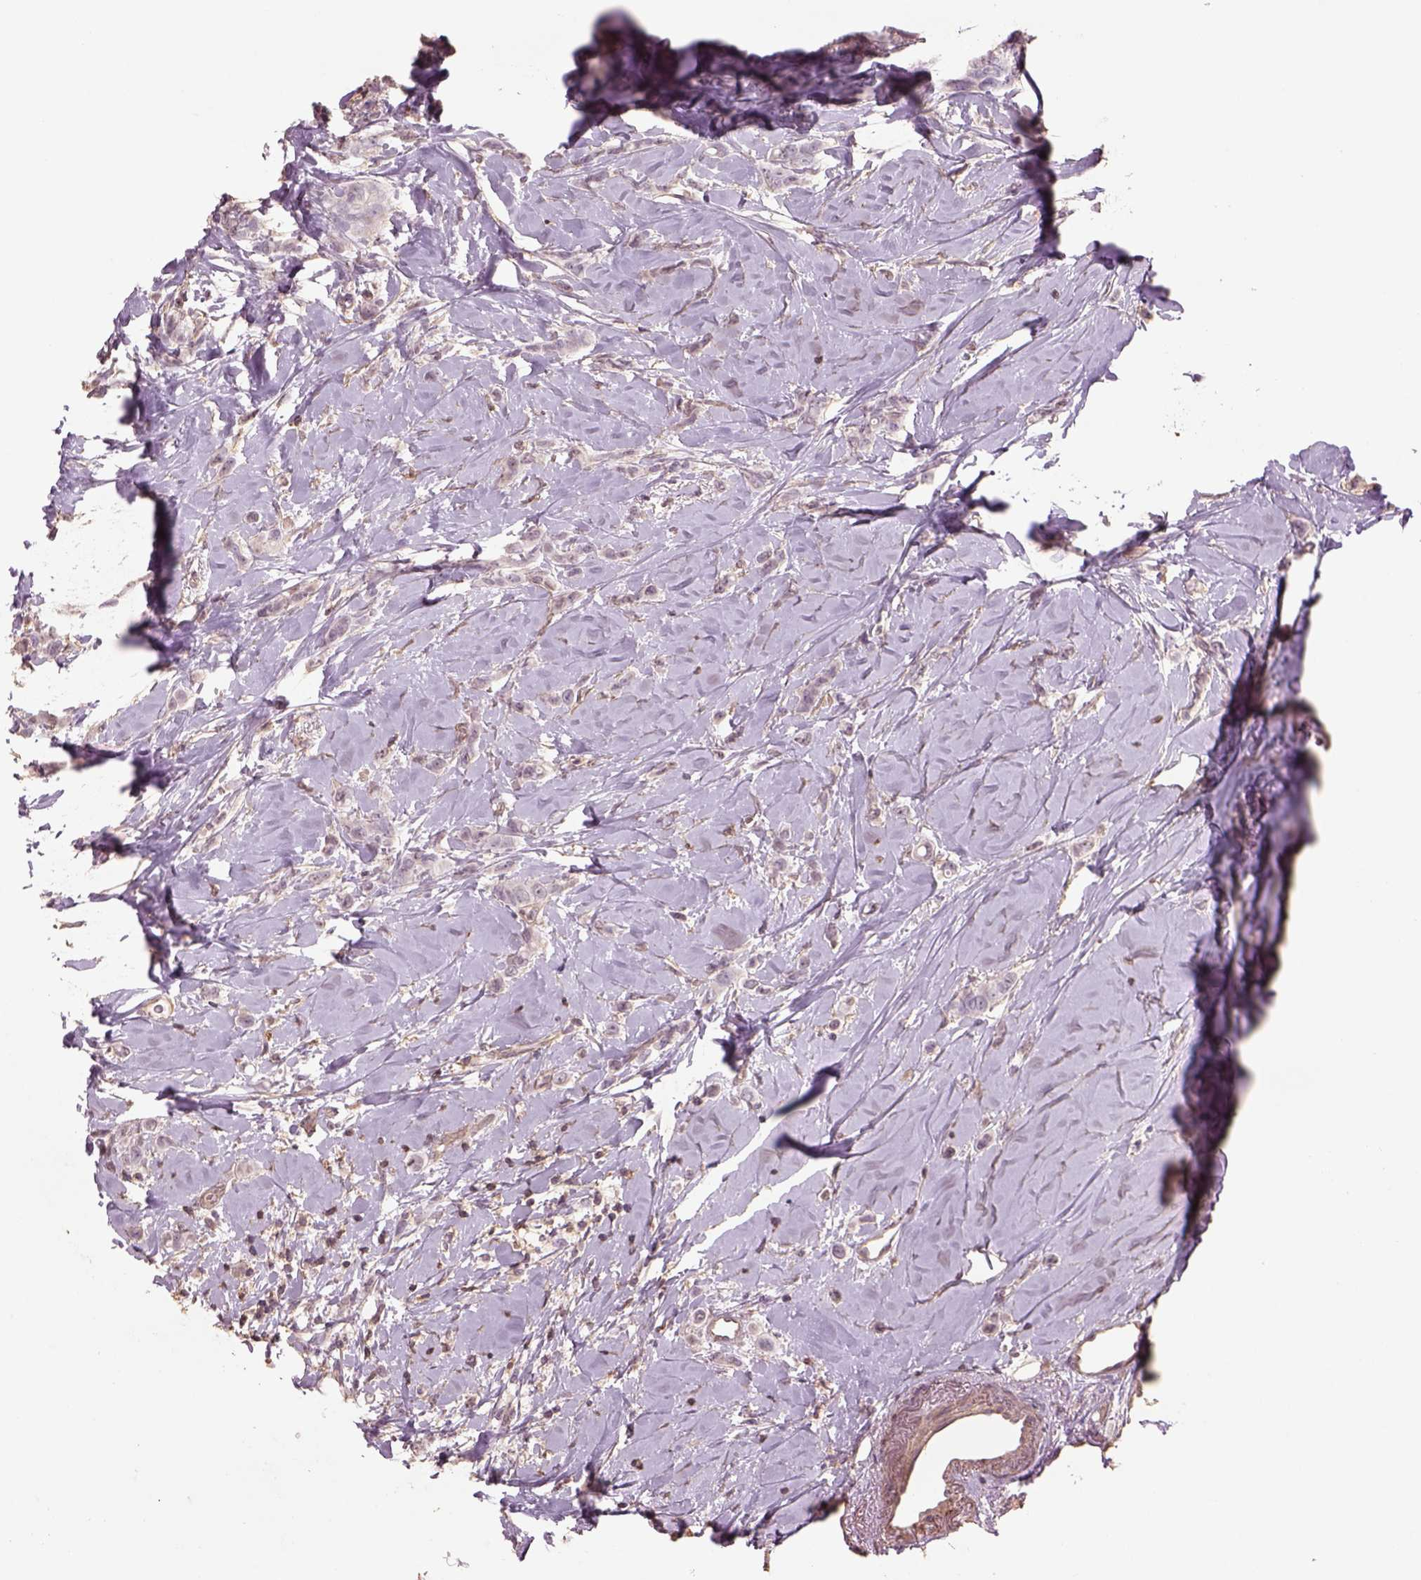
{"staining": {"intensity": "negative", "quantity": "none", "location": "none"}, "tissue": "breast cancer", "cell_type": "Tumor cells", "image_type": "cancer", "snomed": [{"axis": "morphology", "description": "Lobular carcinoma"}, {"axis": "topography", "description": "Breast"}], "caption": "The micrograph displays no significant positivity in tumor cells of breast cancer.", "gene": "LIN7A", "patient": {"sex": "female", "age": 66}}